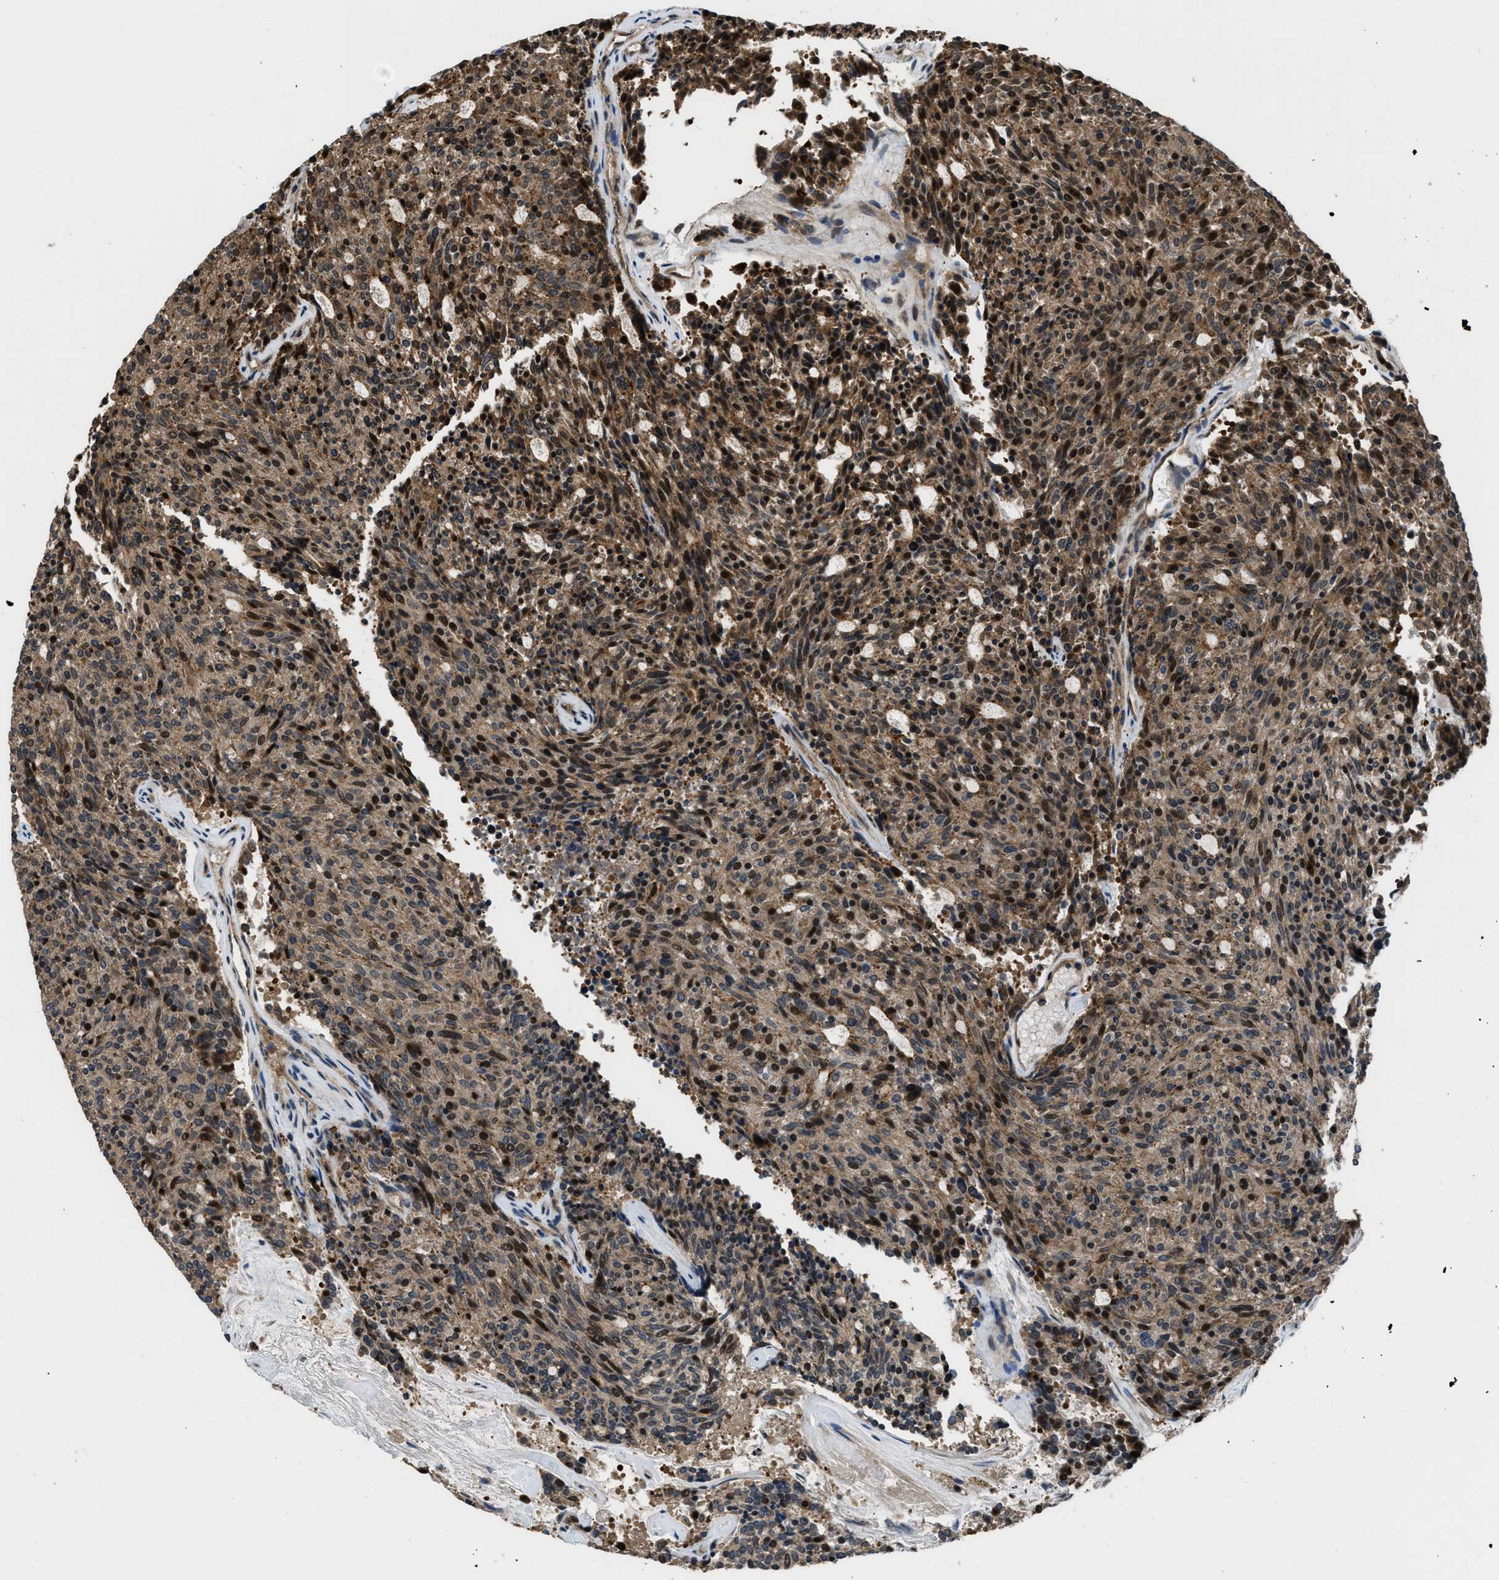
{"staining": {"intensity": "moderate", "quantity": ">75%", "location": "cytoplasmic/membranous,nuclear"}, "tissue": "carcinoid", "cell_type": "Tumor cells", "image_type": "cancer", "snomed": [{"axis": "morphology", "description": "Carcinoid, malignant, NOS"}, {"axis": "topography", "description": "Pancreas"}], "caption": "Carcinoid was stained to show a protein in brown. There is medium levels of moderate cytoplasmic/membranous and nuclear staining in approximately >75% of tumor cells. (Stains: DAB in brown, nuclei in blue, Microscopy: brightfield microscopy at high magnification).", "gene": "CTBS", "patient": {"sex": "female", "age": 54}}